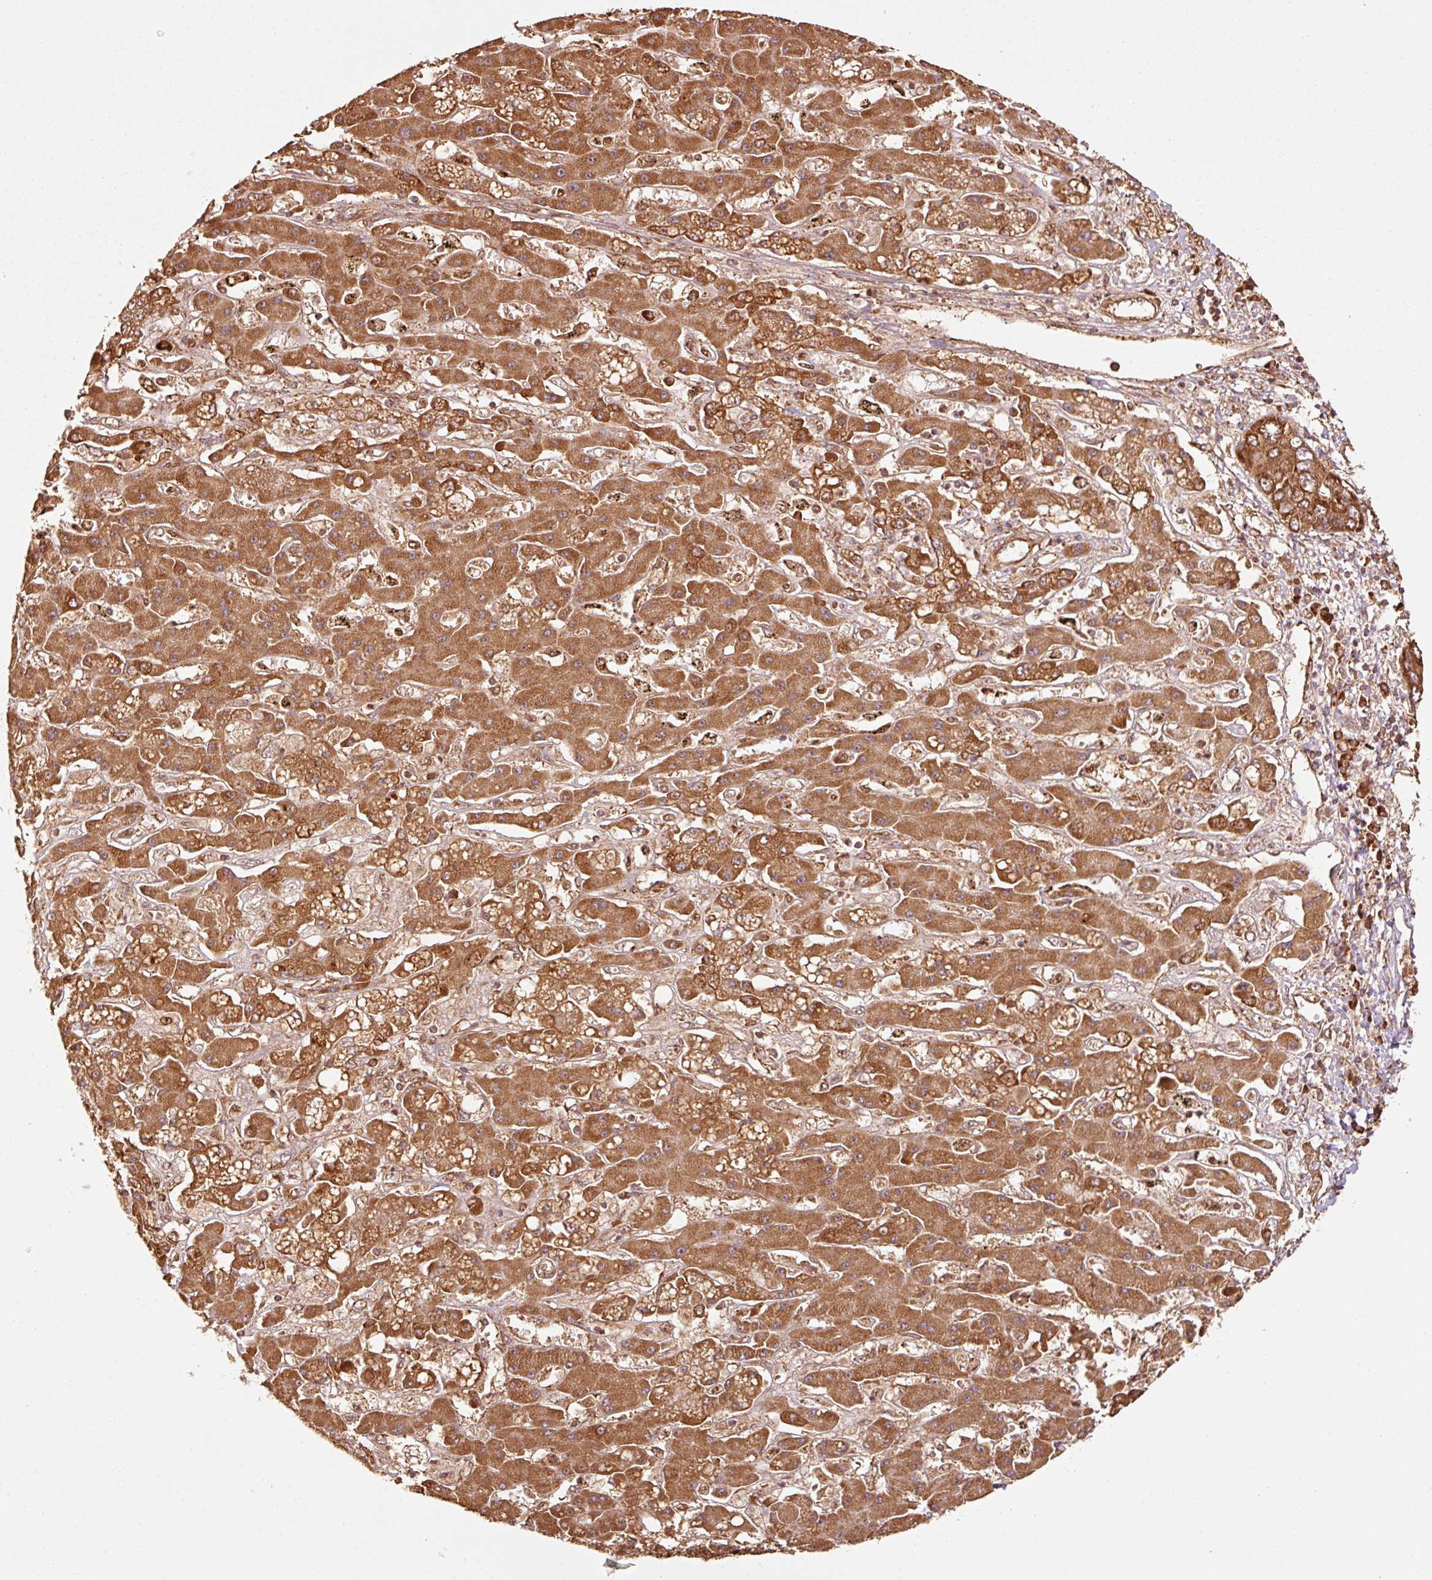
{"staining": {"intensity": "strong", "quantity": ">75%", "location": "cytoplasmic/membranous"}, "tissue": "liver cancer", "cell_type": "Tumor cells", "image_type": "cancer", "snomed": [{"axis": "morphology", "description": "Cholangiocarcinoma"}, {"axis": "topography", "description": "Liver"}], "caption": "A brown stain highlights strong cytoplasmic/membranous staining of a protein in liver cholangiocarcinoma tumor cells. (DAB IHC with brightfield microscopy, high magnification).", "gene": "MRPL16", "patient": {"sex": "male", "age": 67}}